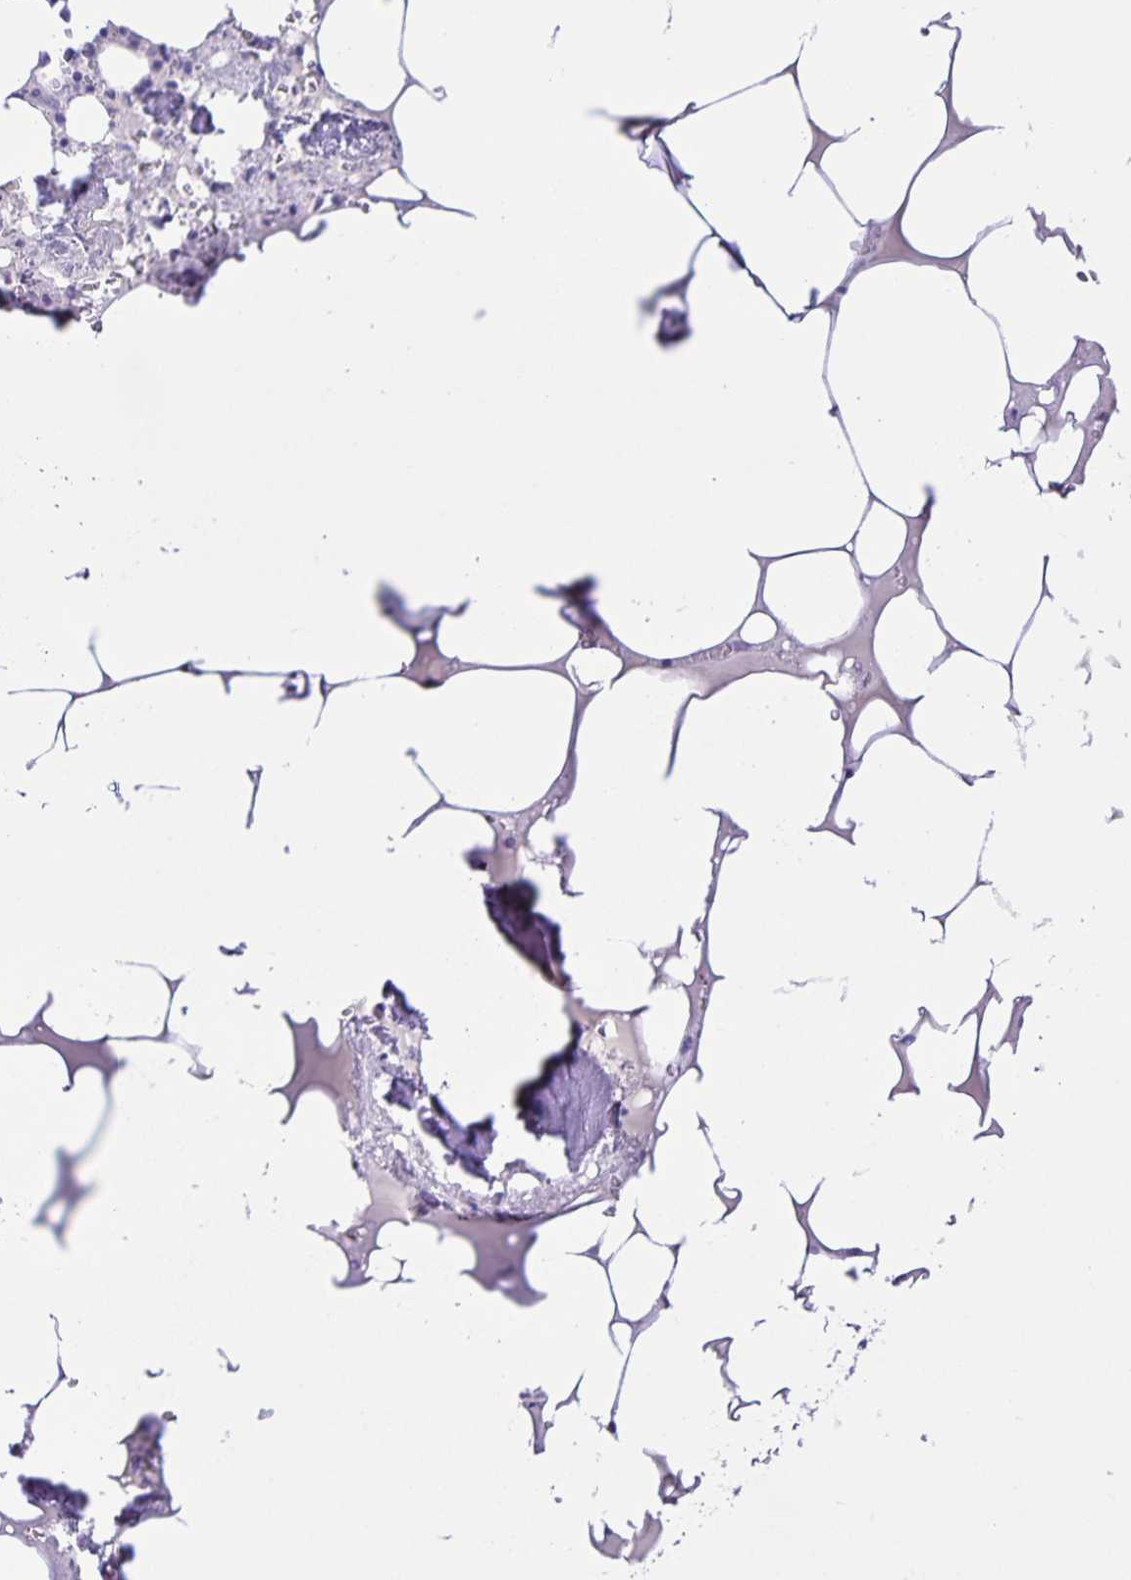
{"staining": {"intensity": "negative", "quantity": "none", "location": "none"}, "tissue": "bone marrow", "cell_type": "Hematopoietic cells", "image_type": "normal", "snomed": [{"axis": "morphology", "description": "Normal tissue, NOS"}, {"axis": "topography", "description": "Bone marrow"}], "caption": "Immunohistochemistry of unremarkable human bone marrow reveals no positivity in hematopoietic cells.", "gene": "UBQLN3", "patient": {"sex": "male", "age": 54}}